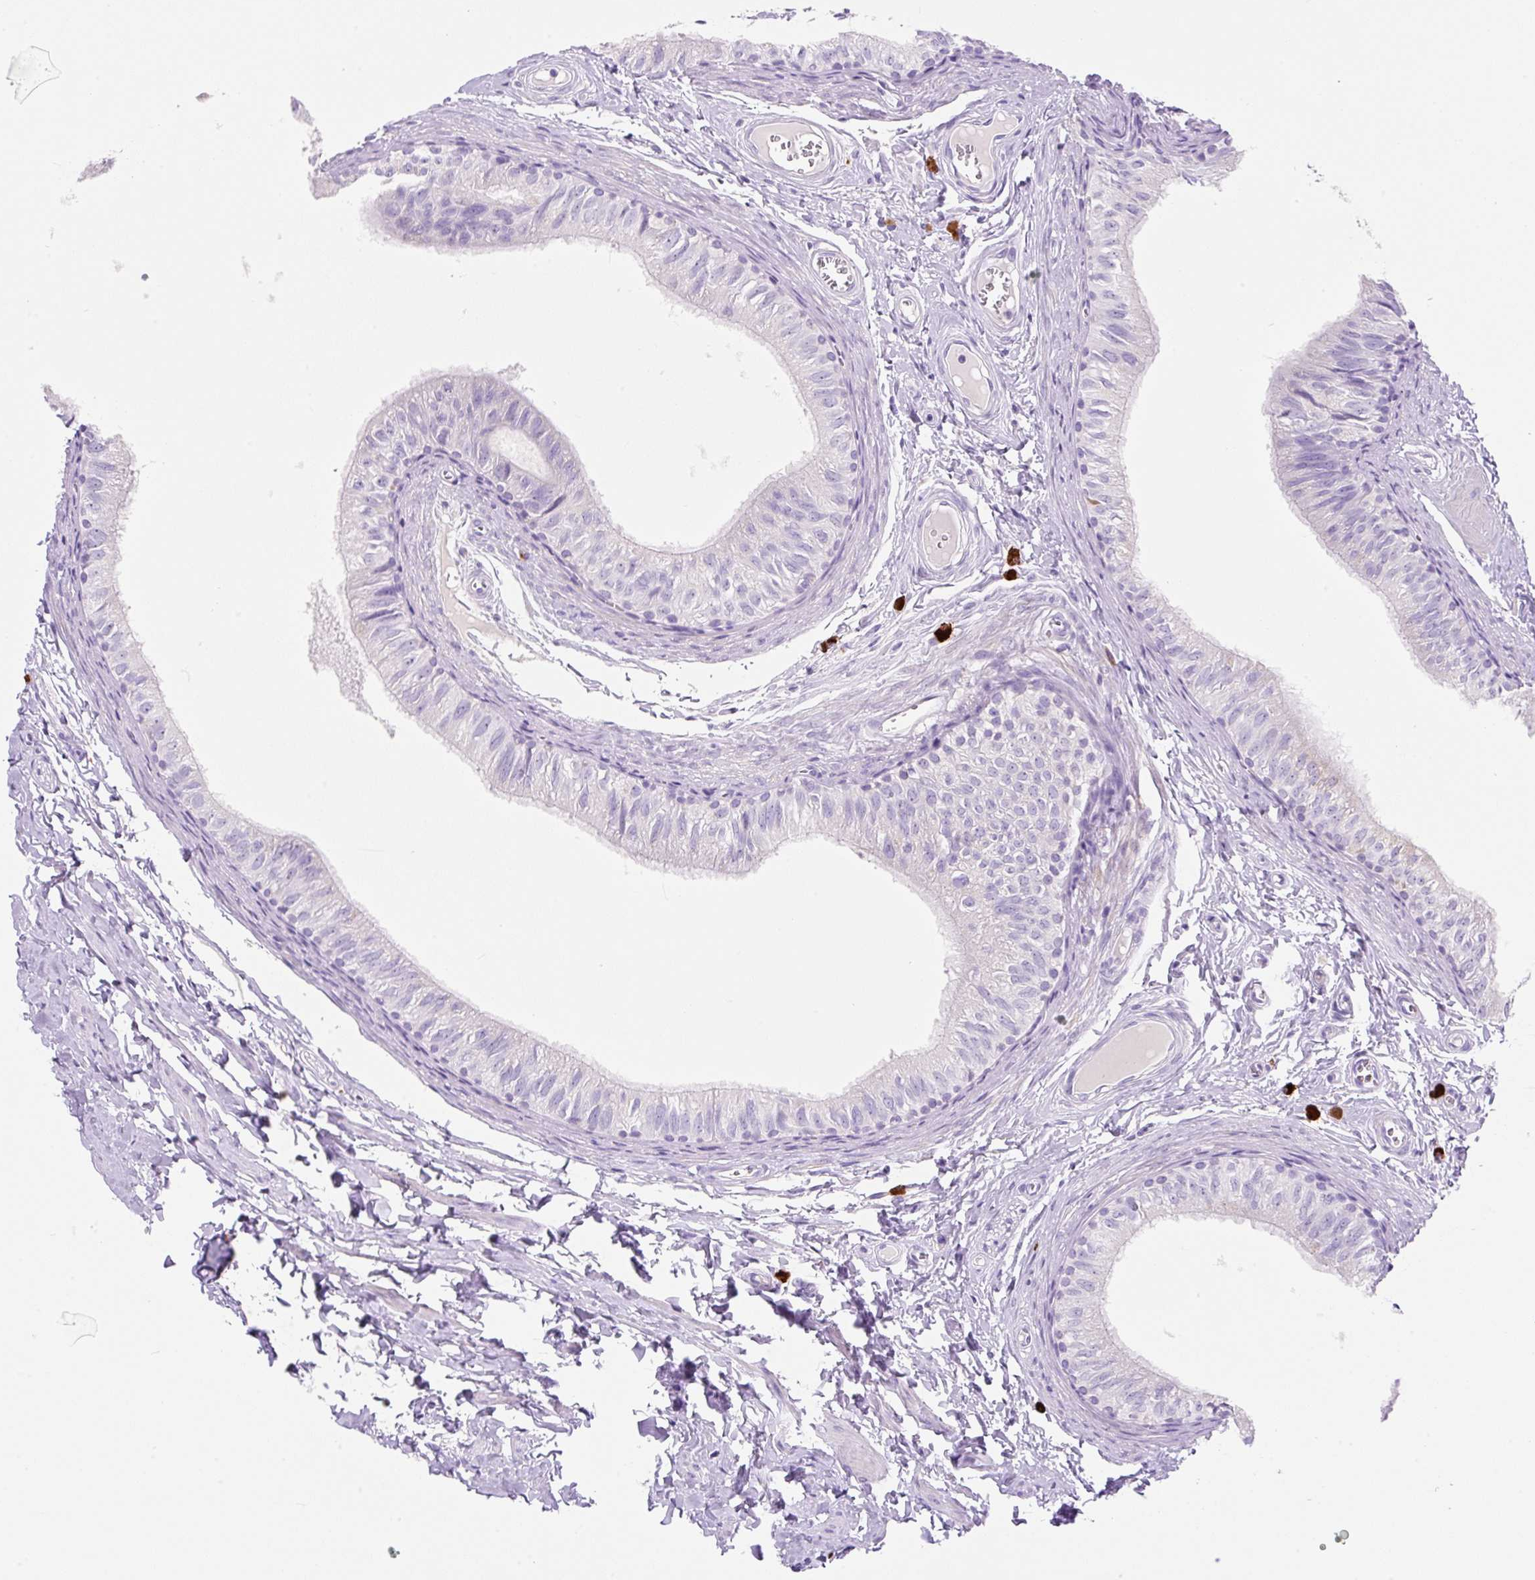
{"staining": {"intensity": "negative", "quantity": "none", "location": "none"}, "tissue": "epididymis", "cell_type": "Glandular cells", "image_type": "normal", "snomed": [{"axis": "morphology", "description": "Normal tissue, NOS"}, {"axis": "topography", "description": "Epididymis"}], "caption": "The IHC photomicrograph has no significant positivity in glandular cells of epididymis.", "gene": "NDST3", "patient": {"sex": "male", "age": 42}}